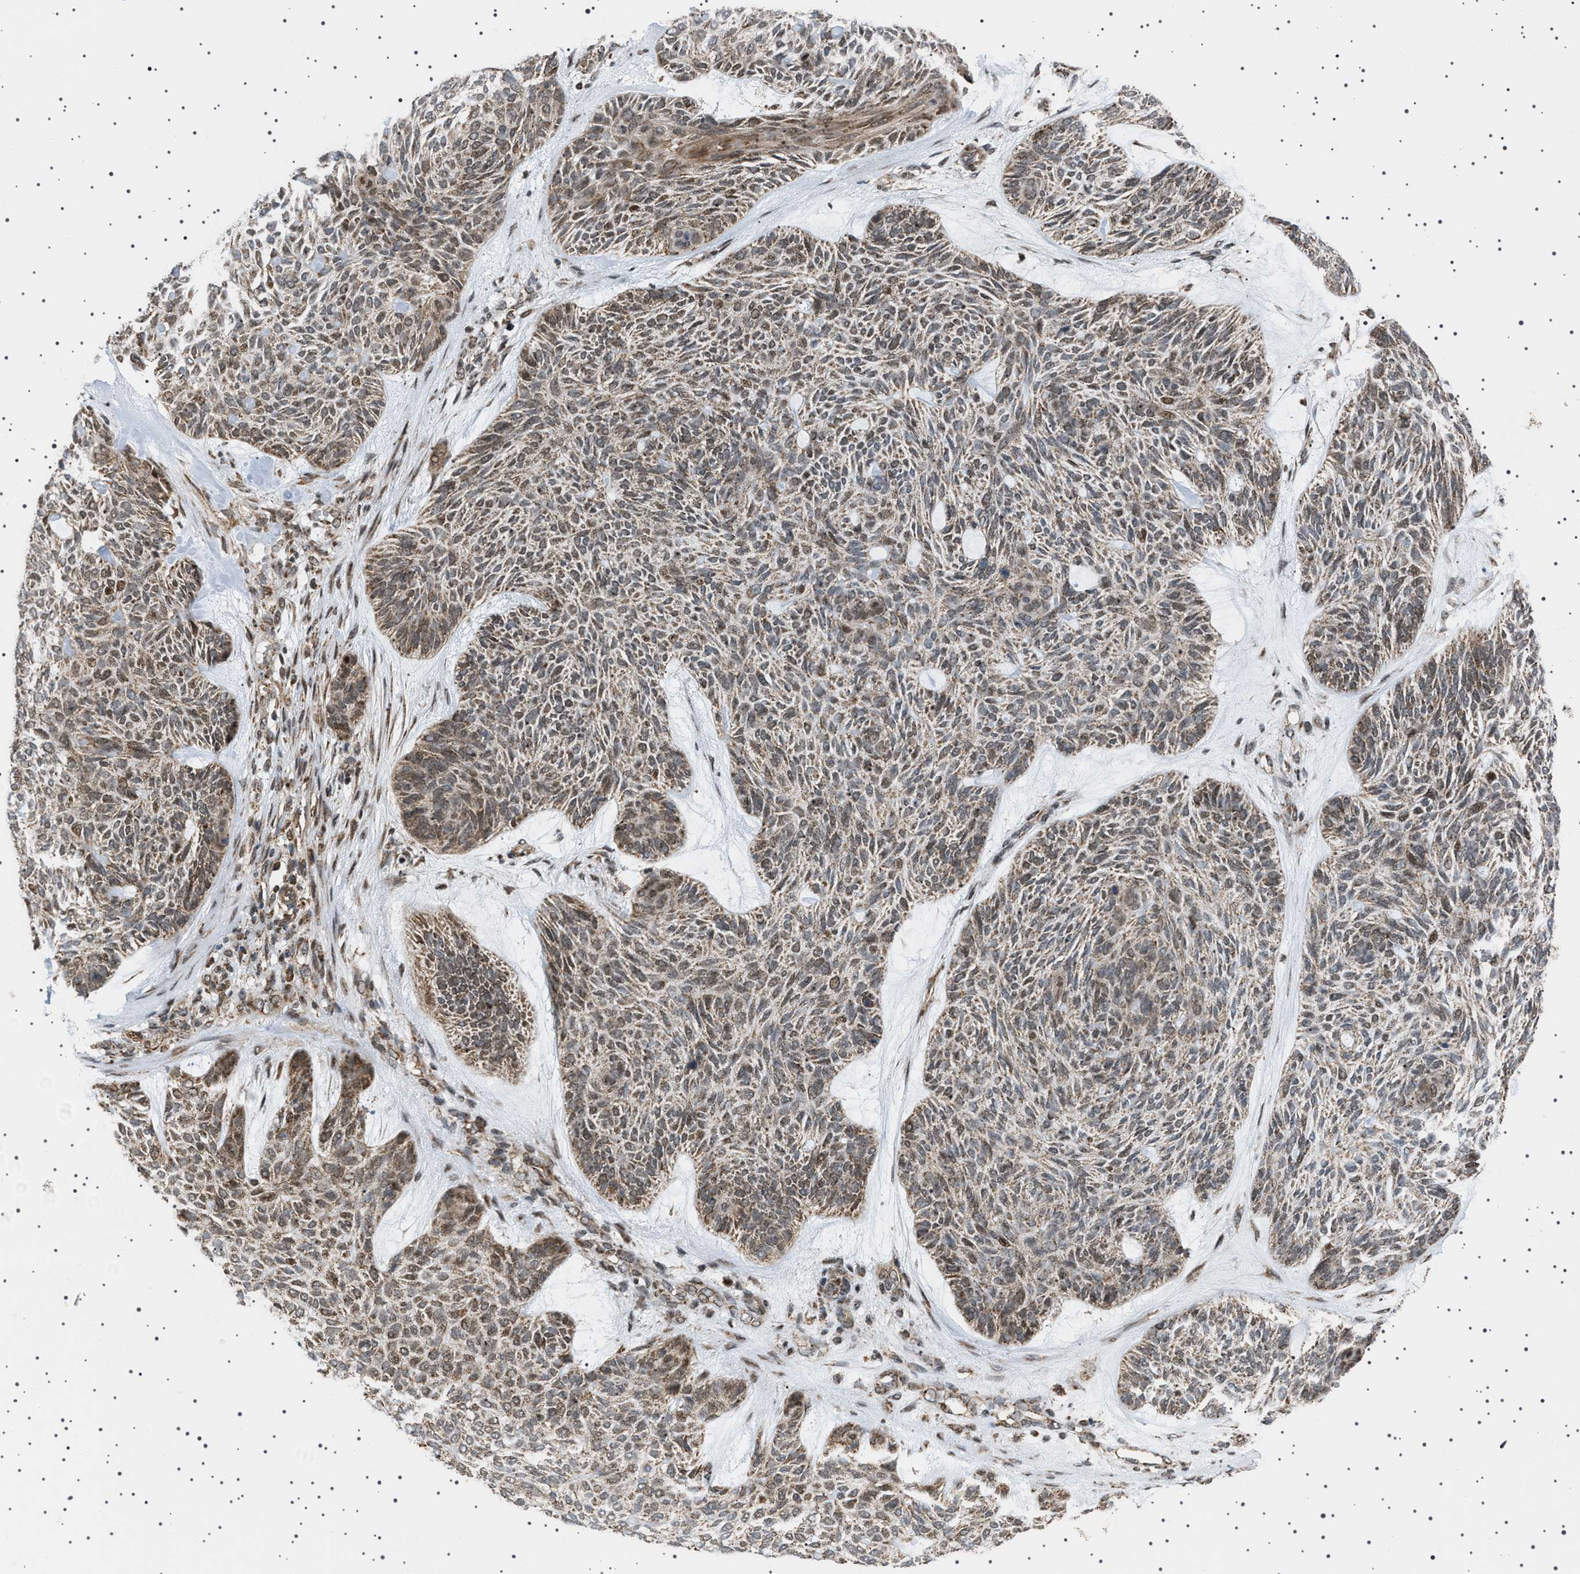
{"staining": {"intensity": "moderate", "quantity": ">75%", "location": "cytoplasmic/membranous,nuclear"}, "tissue": "skin cancer", "cell_type": "Tumor cells", "image_type": "cancer", "snomed": [{"axis": "morphology", "description": "Basal cell carcinoma"}, {"axis": "topography", "description": "Skin"}], "caption": "Moderate cytoplasmic/membranous and nuclear expression is seen in approximately >75% of tumor cells in skin cancer (basal cell carcinoma). Nuclei are stained in blue.", "gene": "MELK", "patient": {"sex": "male", "age": 55}}